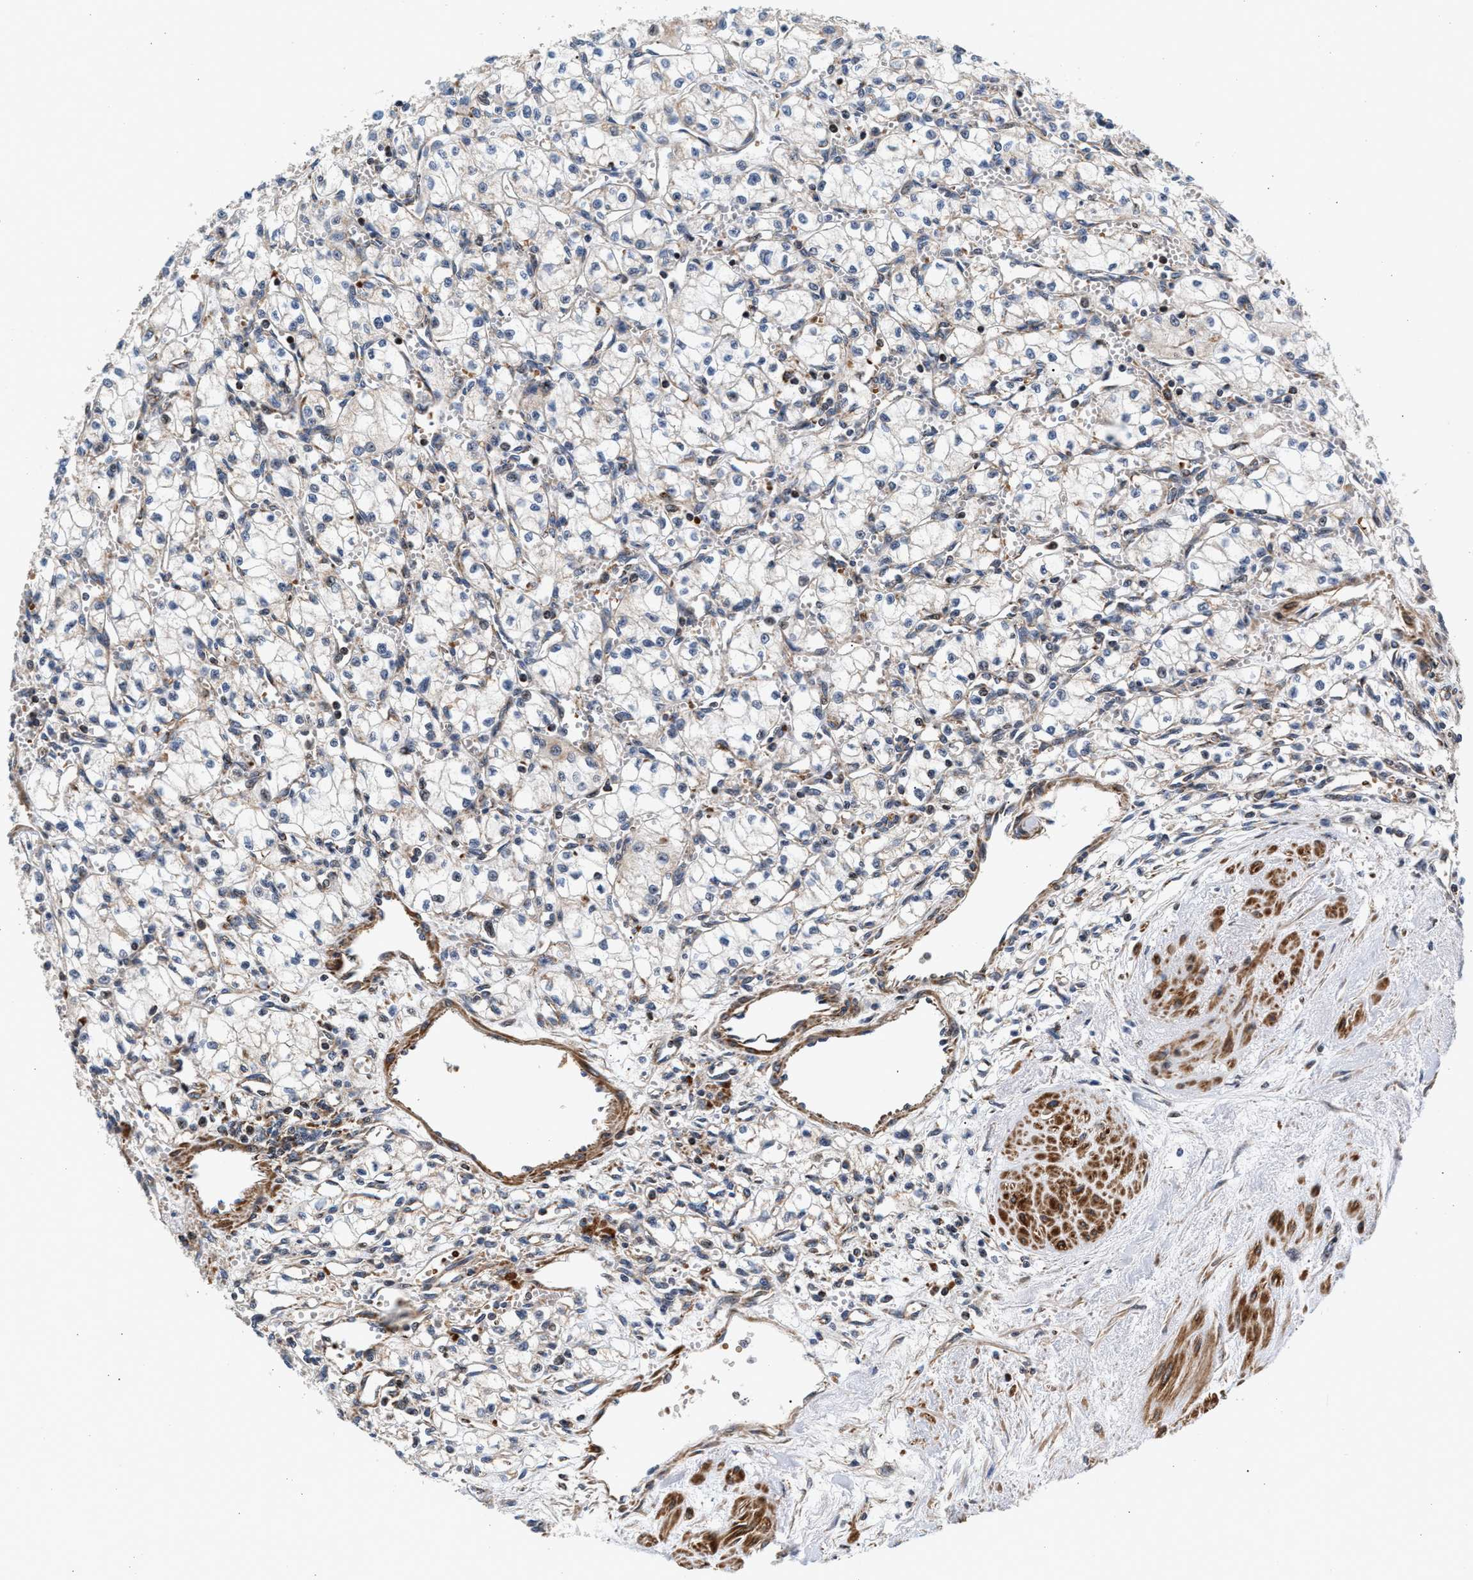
{"staining": {"intensity": "weak", "quantity": "<25%", "location": "cytoplasmic/membranous,nuclear"}, "tissue": "renal cancer", "cell_type": "Tumor cells", "image_type": "cancer", "snomed": [{"axis": "morphology", "description": "Normal tissue, NOS"}, {"axis": "morphology", "description": "Adenocarcinoma, NOS"}, {"axis": "topography", "description": "Kidney"}], "caption": "Renal cancer was stained to show a protein in brown. There is no significant staining in tumor cells.", "gene": "SGK1", "patient": {"sex": "male", "age": 59}}